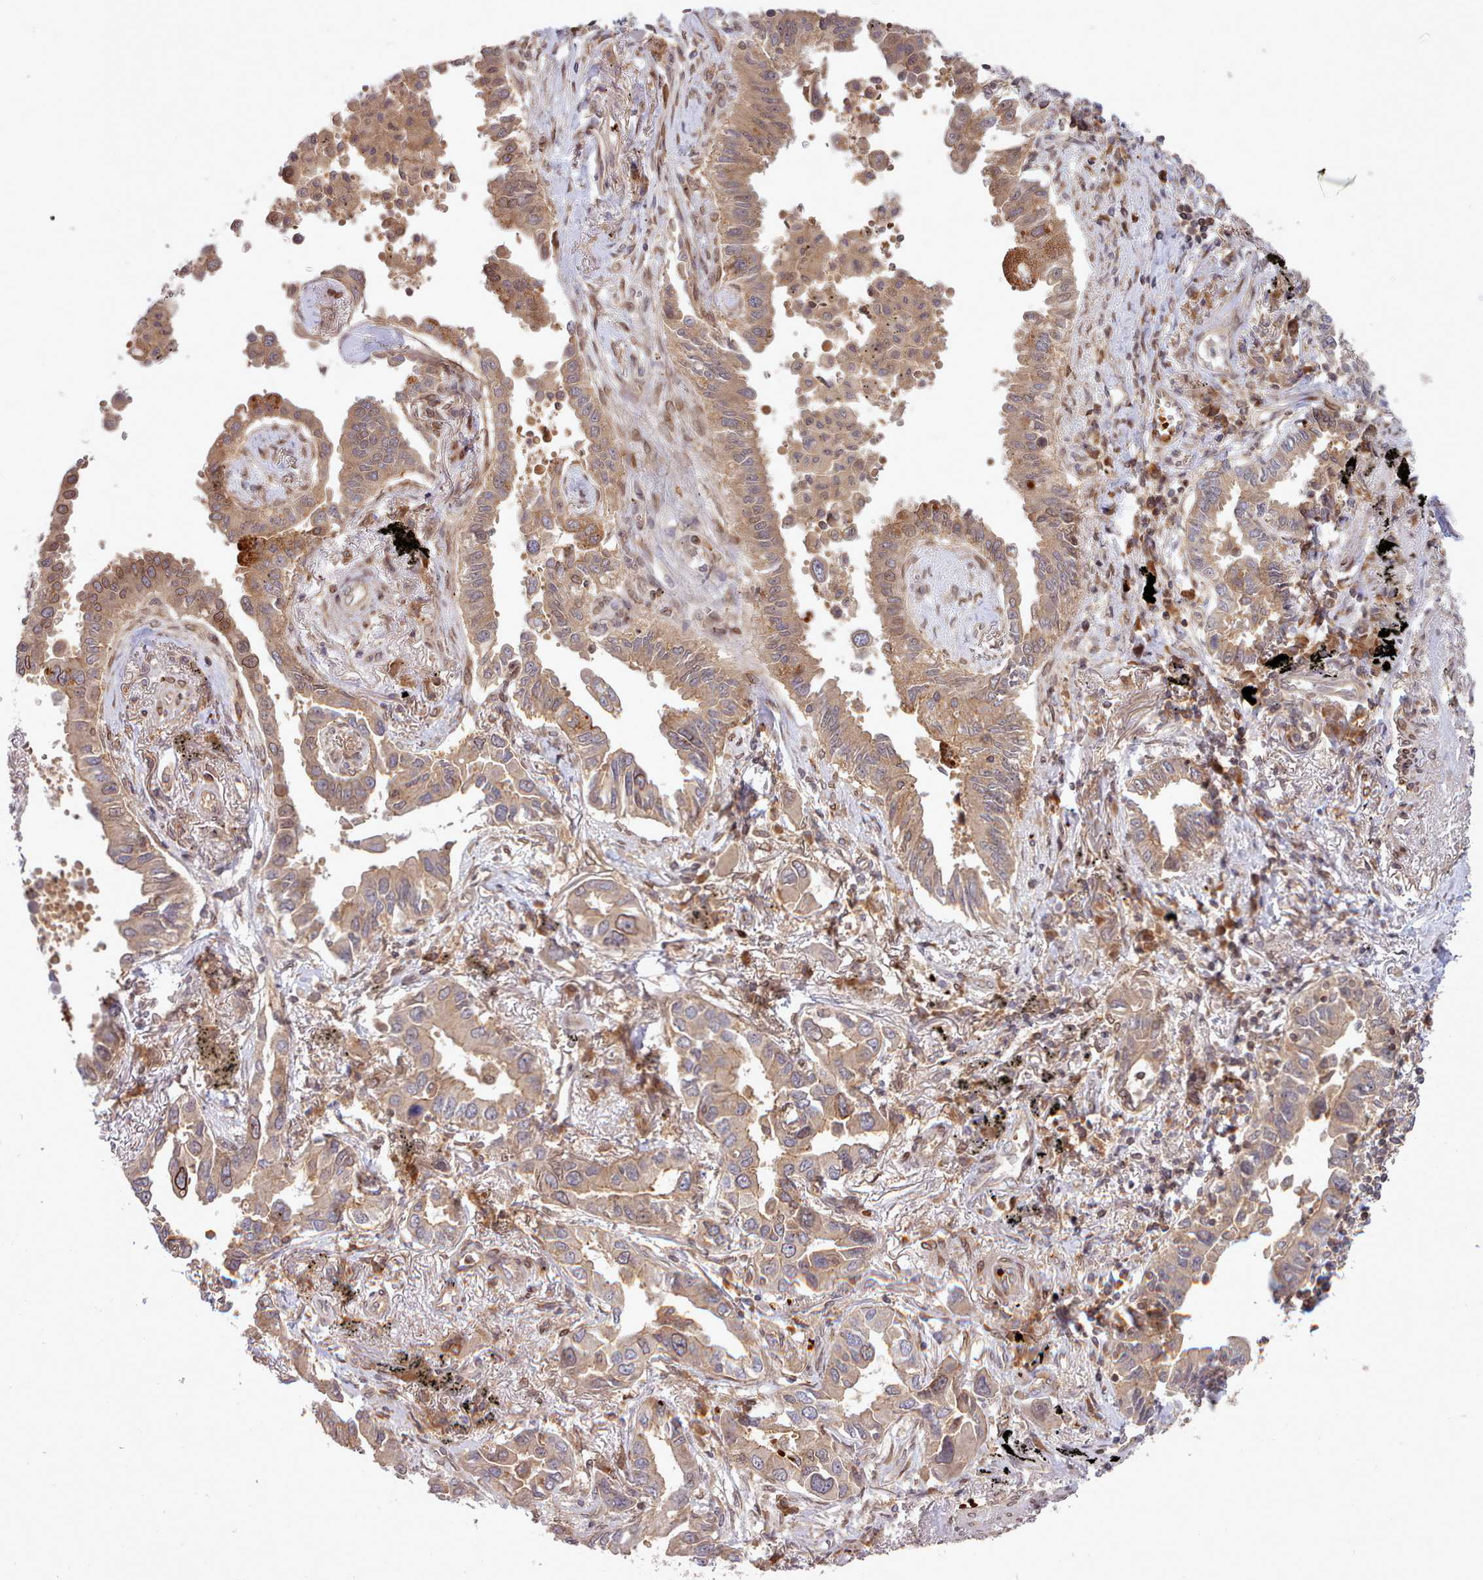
{"staining": {"intensity": "moderate", "quantity": ">75%", "location": "cytoplasmic/membranous"}, "tissue": "lung cancer", "cell_type": "Tumor cells", "image_type": "cancer", "snomed": [{"axis": "morphology", "description": "Adenocarcinoma, NOS"}, {"axis": "topography", "description": "Lung"}], "caption": "Moderate cytoplasmic/membranous staining is appreciated in approximately >75% of tumor cells in lung adenocarcinoma. Nuclei are stained in blue.", "gene": "UBE2G1", "patient": {"sex": "male", "age": 67}}